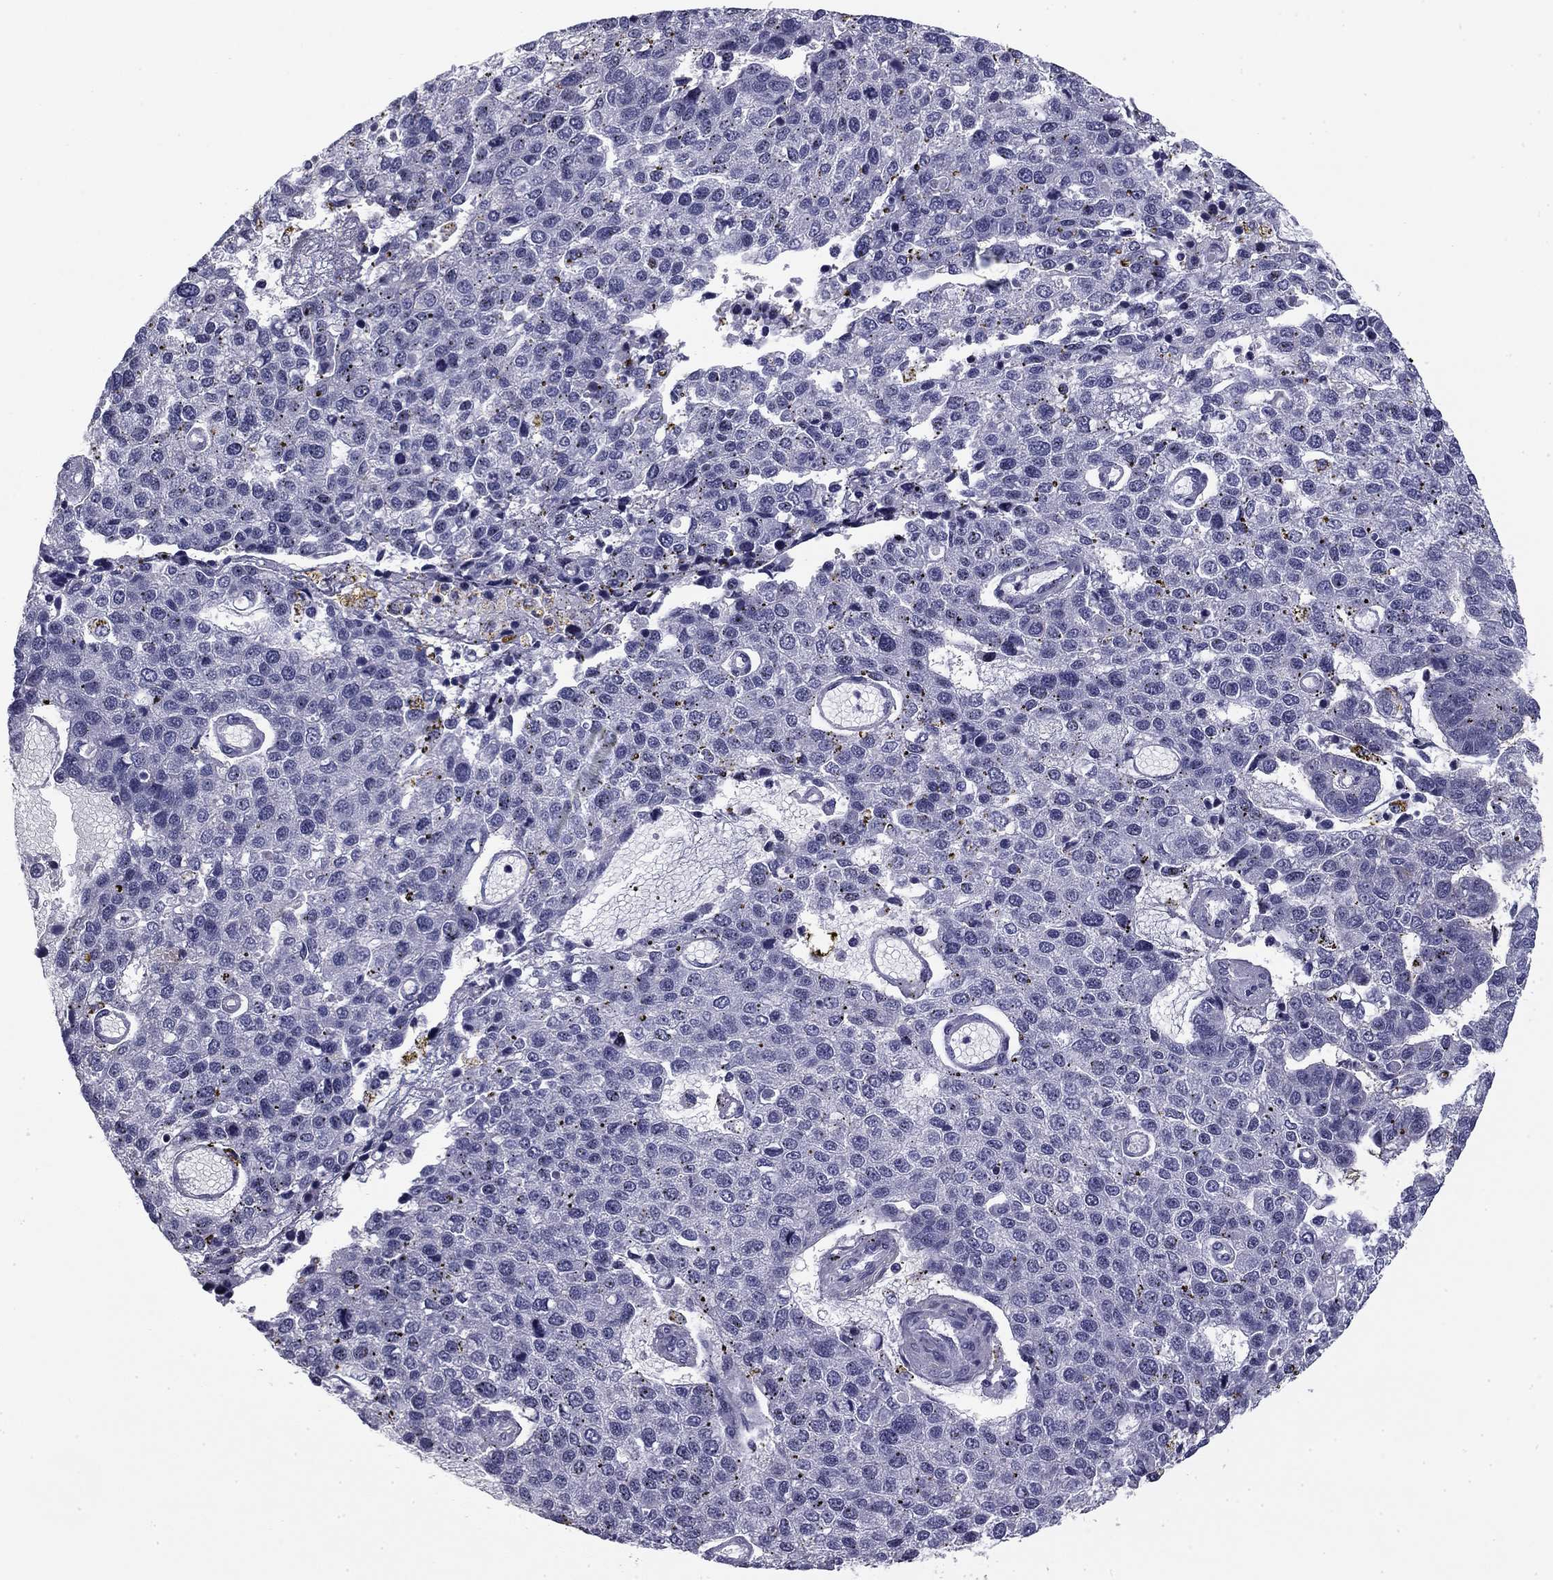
{"staining": {"intensity": "negative", "quantity": "none", "location": "none"}, "tissue": "pancreatic cancer", "cell_type": "Tumor cells", "image_type": "cancer", "snomed": [{"axis": "morphology", "description": "Adenocarcinoma, NOS"}, {"axis": "topography", "description": "Pancreas"}], "caption": "Image shows no significant protein positivity in tumor cells of adenocarcinoma (pancreatic). Brightfield microscopy of immunohistochemistry (IHC) stained with DAB (3,3'-diaminobenzidine) (brown) and hematoxylin (blue), captured at high magnification.", "gene": "FLNC", "patient": {"sex": "female", "age": 61}}